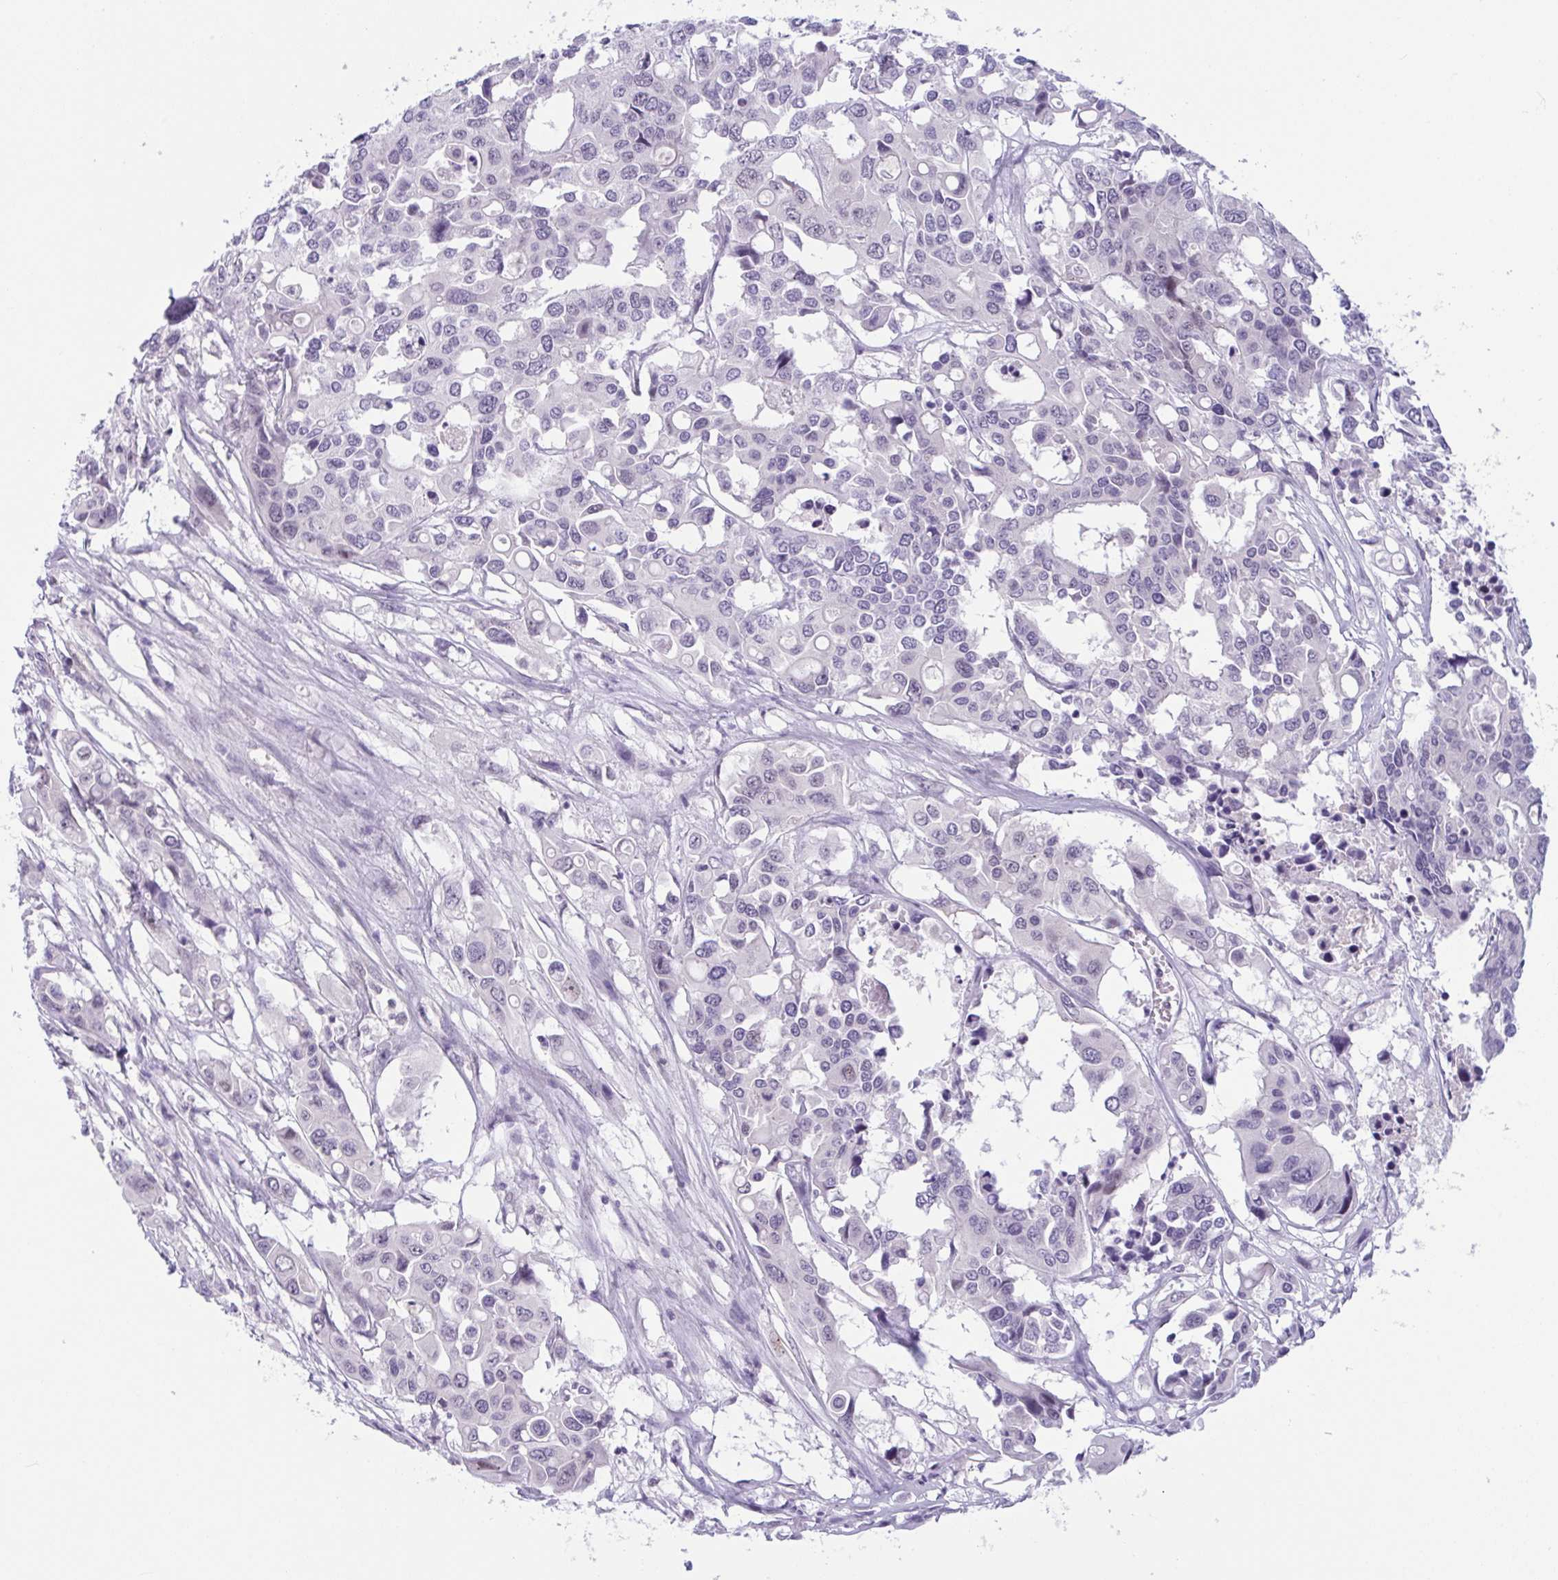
{"staining": {"intensity": "negative", "quantity": "none", "location": "none"}, "tissue": "colorectal cancer", "cell_type": "Tumor cells", "image_type": "cancer", "snomed": [{"axis": "morphology", "description": "Adenocarcinoma, NOS"}, {"axis": "topography", "description": "Colon"}], "caption": "Micrograph shows no significant protein staining in tumor cells of adenocarcinoma (colorectal). The staining is performed using DAB brown chromogen with nuclei counter-stained in using hematoxylin.", "gene": "WNT9B", "patient": {"sex": "male", "age": 77}}